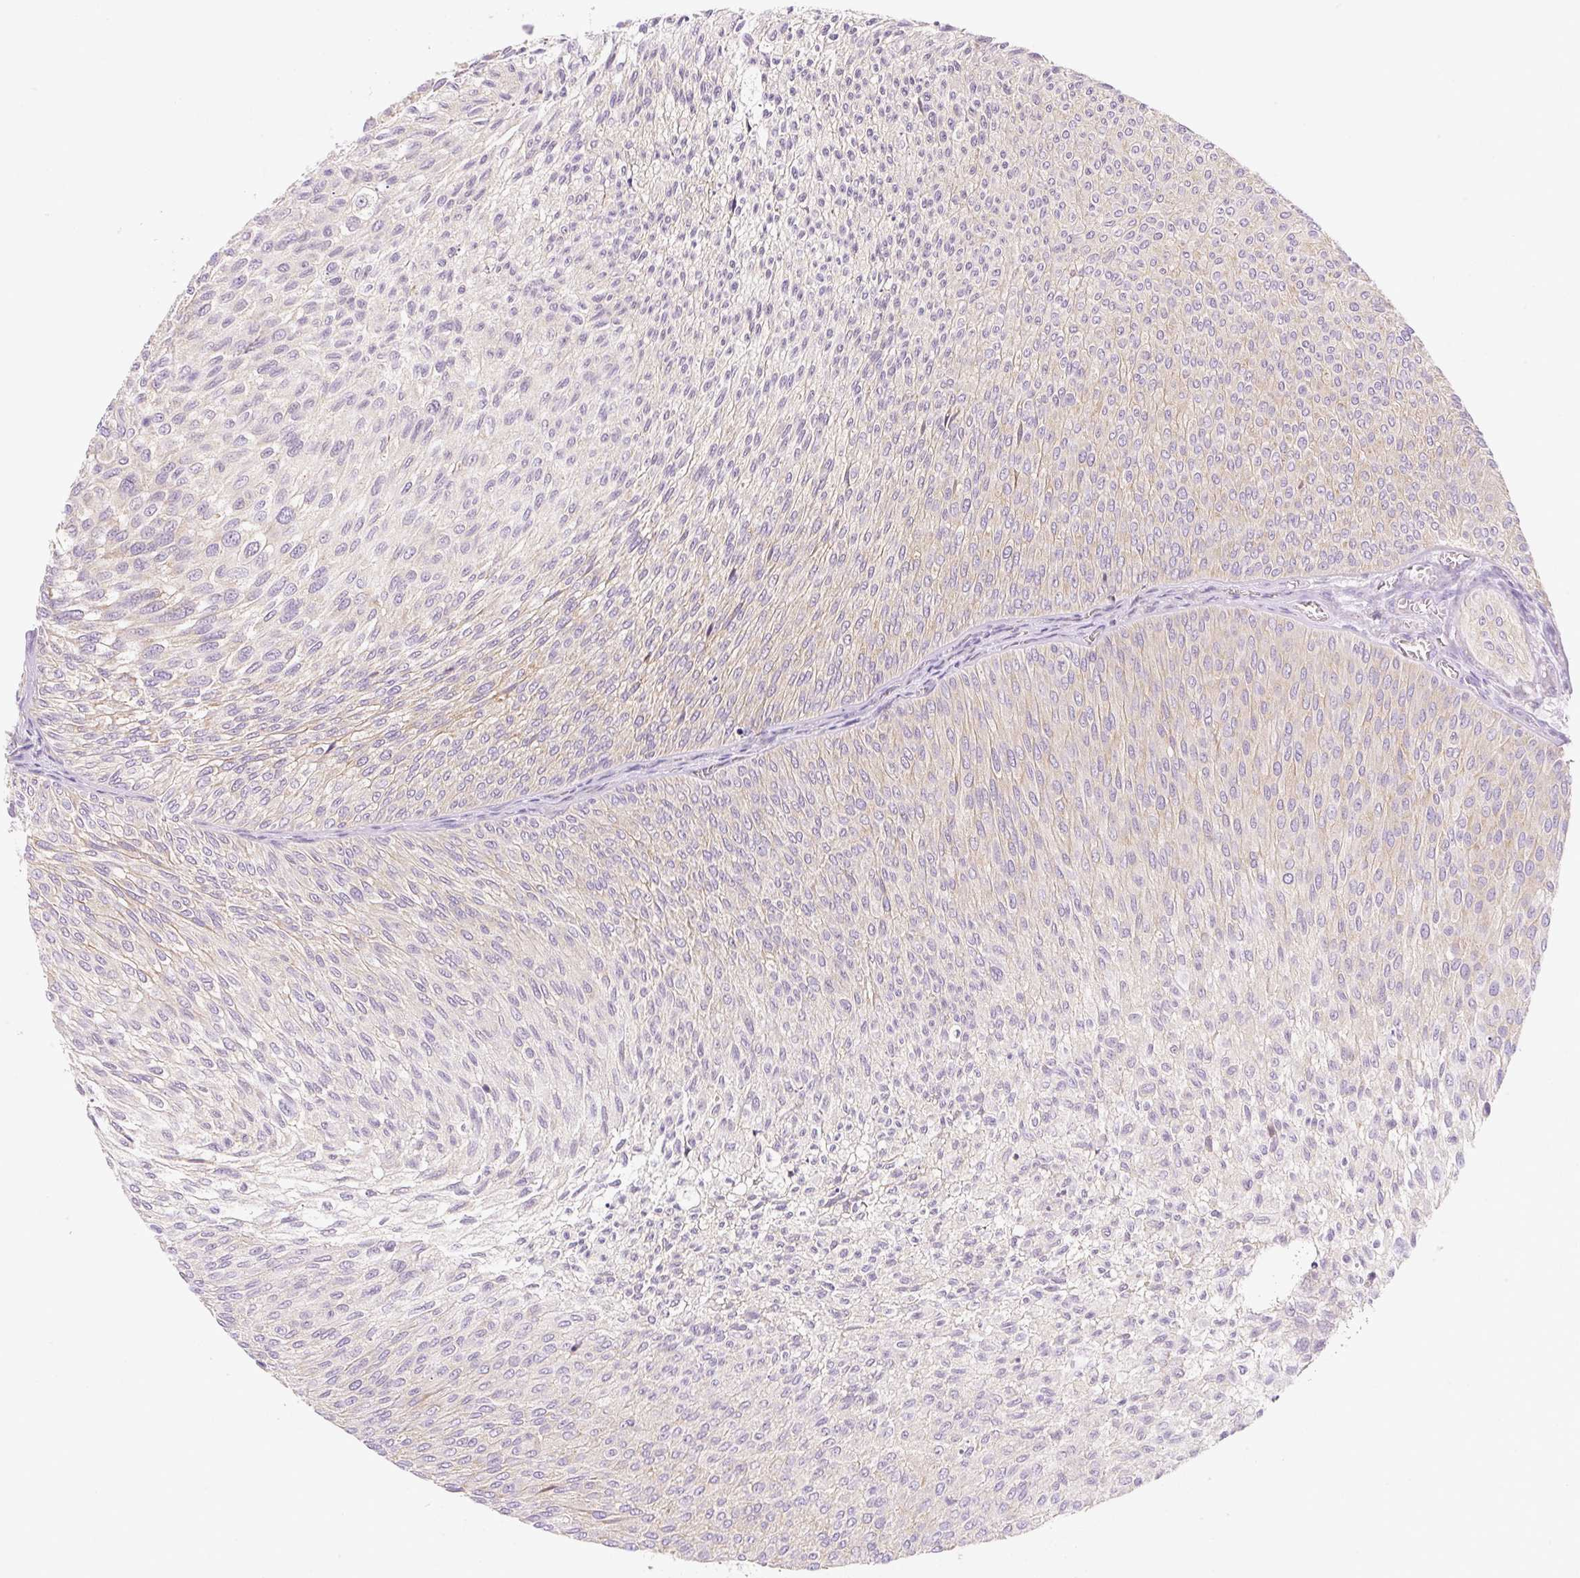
{"staining": {"intensity": "negative", "quantity": "none", "location": "none"}, "tissue": "urothelial cancer", "cell_type": "Tumor cells", "image_type": "cancer", "snomed": [{"axis": "morphology", "description": "Urothelial carcinoma, Low grade"}, {"axis": "topography", "description": "Urinary bladder"}], "caption": "This is a image of immunohistochemistry staining of urothelial carcinoma (low-grade), which shows no staining in tumor cells.", "gene": "RPL18A", "patient": {"sex": "male", "age": 91}}